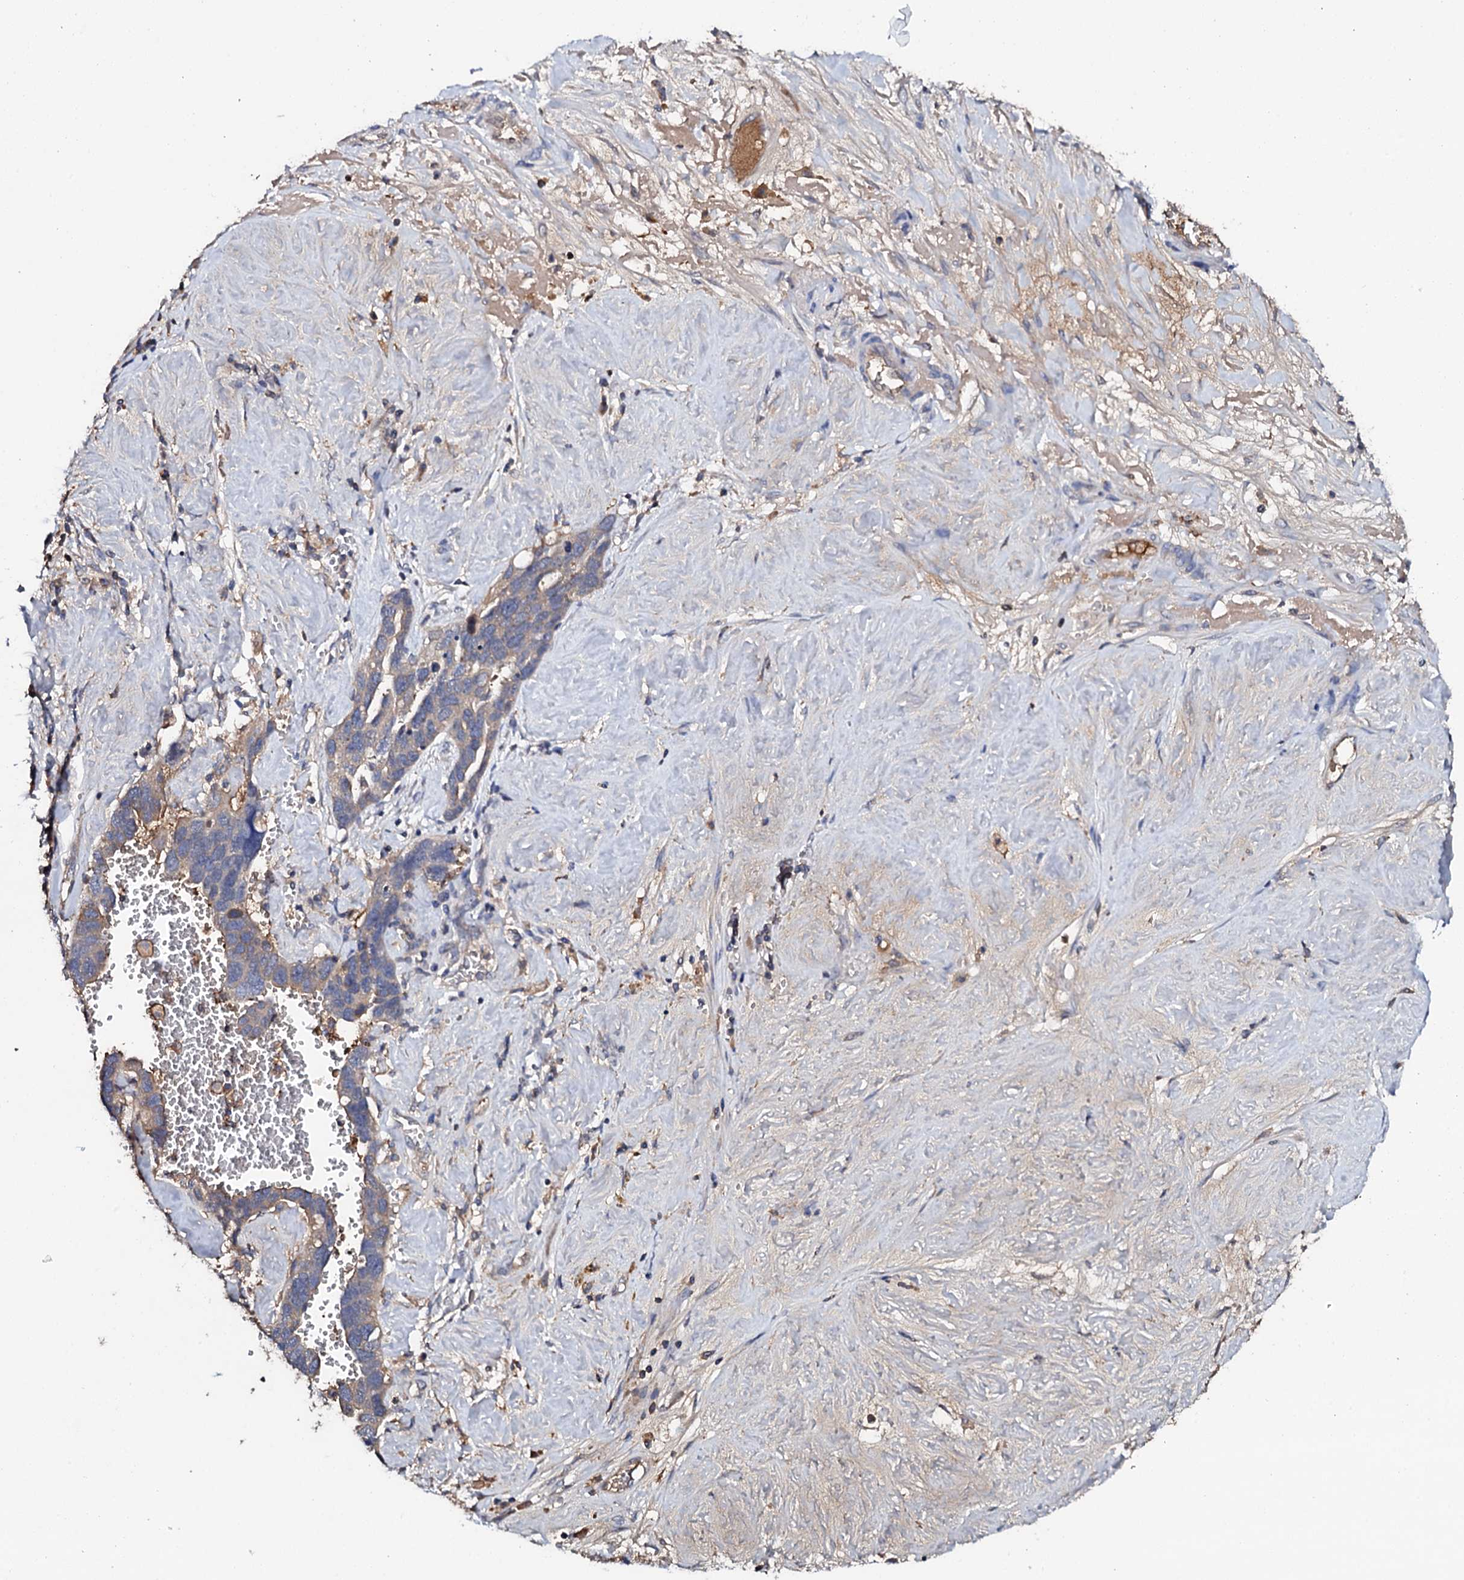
{"staining": {"intensity": "weak", "quantity": "25%-75%", "location": "cytoplasmic/membranous"}, "tissue": "ovarian cancer", "cell_type": "Tumor cells", "image_type": "cancer", "snomed": [{"axis": "morphology", "description": "Cystadenocarcinoma, serous, NOS"}, {"axis": "topography", "description": "Ovary"}], "caption": "Immunohistochemistry (DAB (3,3'-diaminobenzidine)) staining of ovarian cancer (serous cystadenocarcinoma) exhibits weak cytoplasmic/membranous protein positivity in about 25%-75% of tumor cells. (IHC, brightfield microscopy, high magnification).", "gene": "TCAF2", "patient": {"sex": "female", "age": 54}}